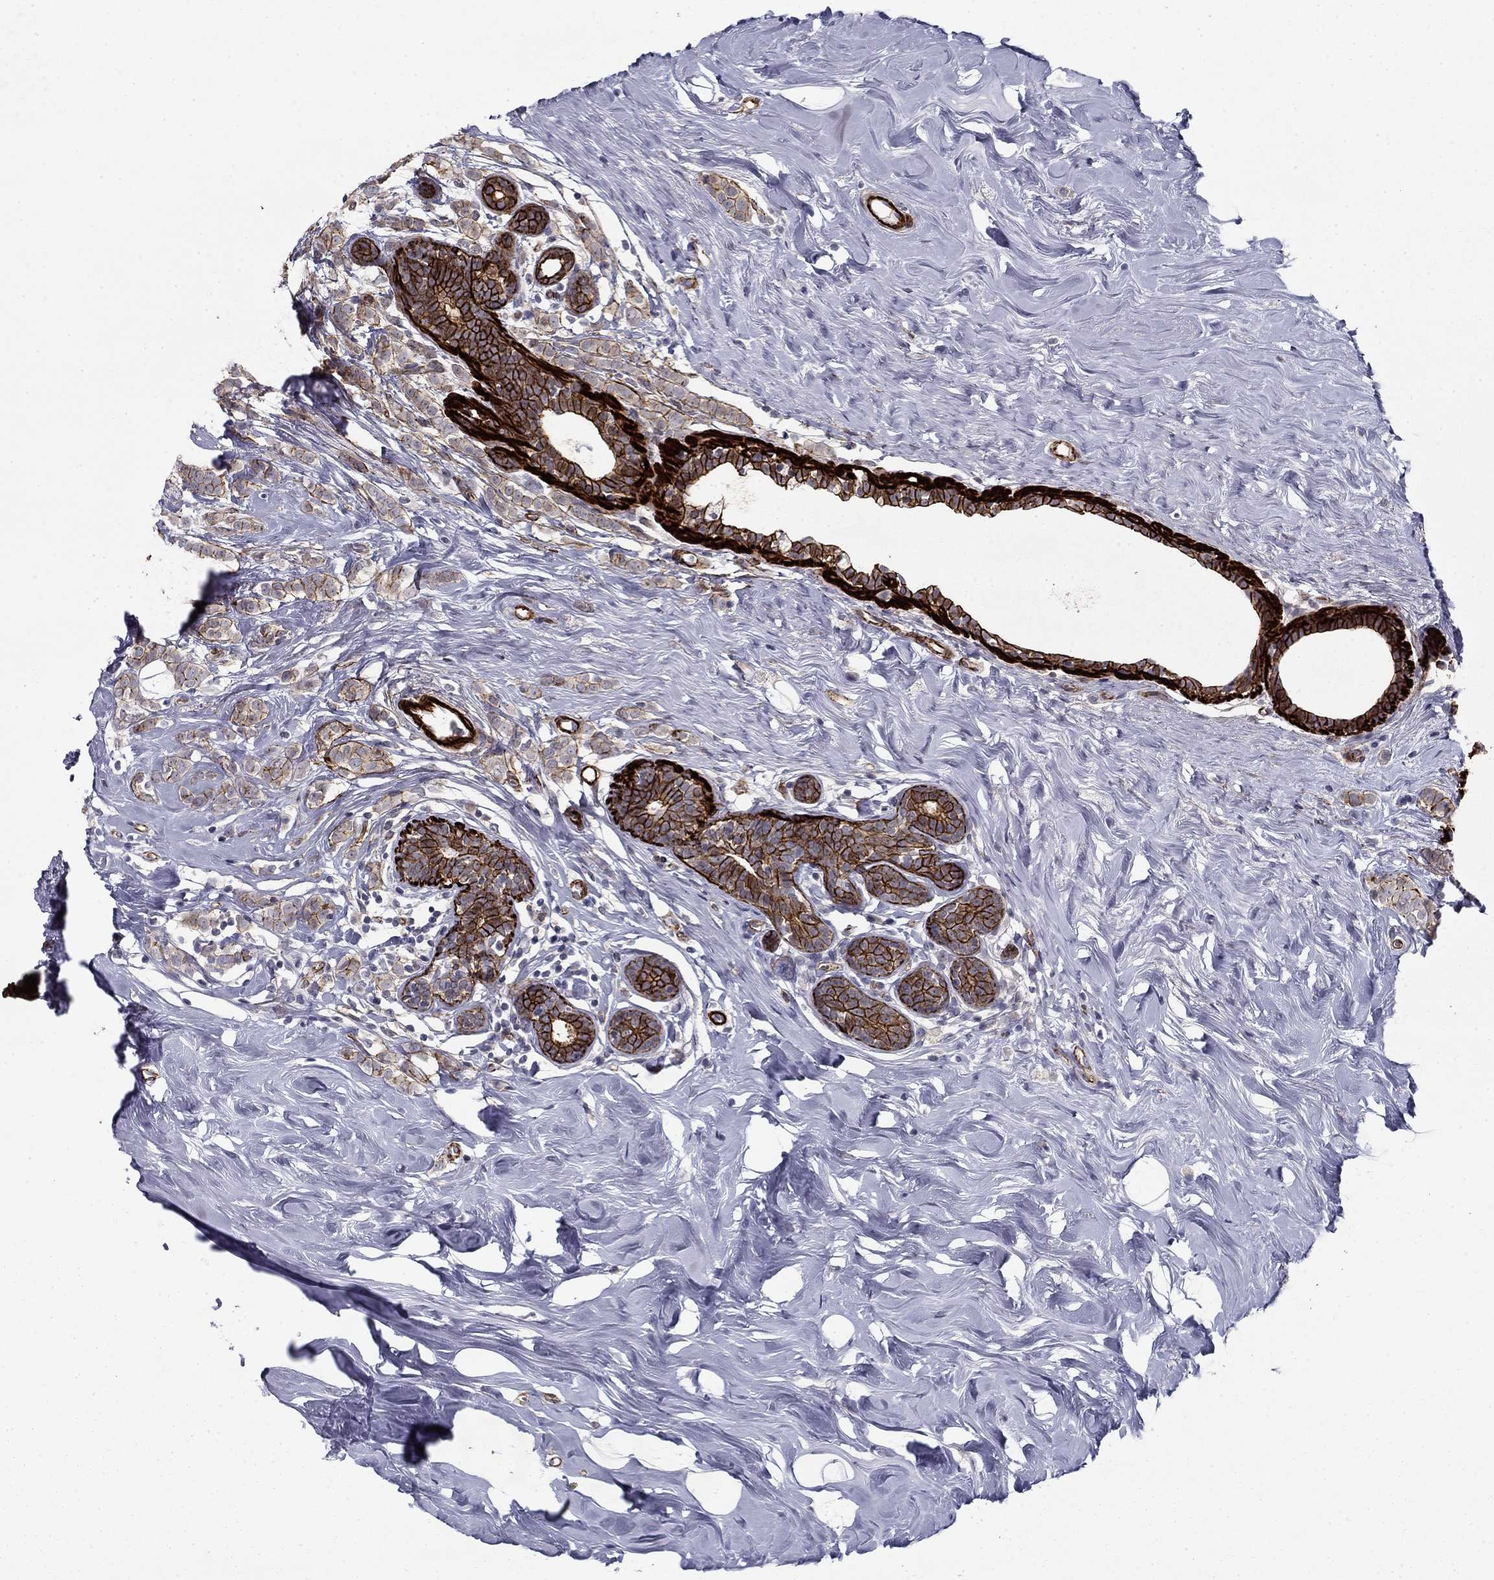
{"staining": {"intensity": "strong", "quantity": "25%-75%", "location": "cytoplasmic/membranous"}, "tissue": "breast cancer", "cell_type": "Tumor cells", "image_type": "cancer", "snomed": [{"axis": "morphology", "description": "Lobular carcinoma"}, {"axis": "topography", "description": "Breast"}], "caption": "Immunohistochemical staining of human lobular carcinoma (breast) reveals strong cytoplasmic/membranous protein positivity in about 25%-75% of tumor cells.", "gene": "KRBA1", "patient": {"sex": "female", "age": 49}}